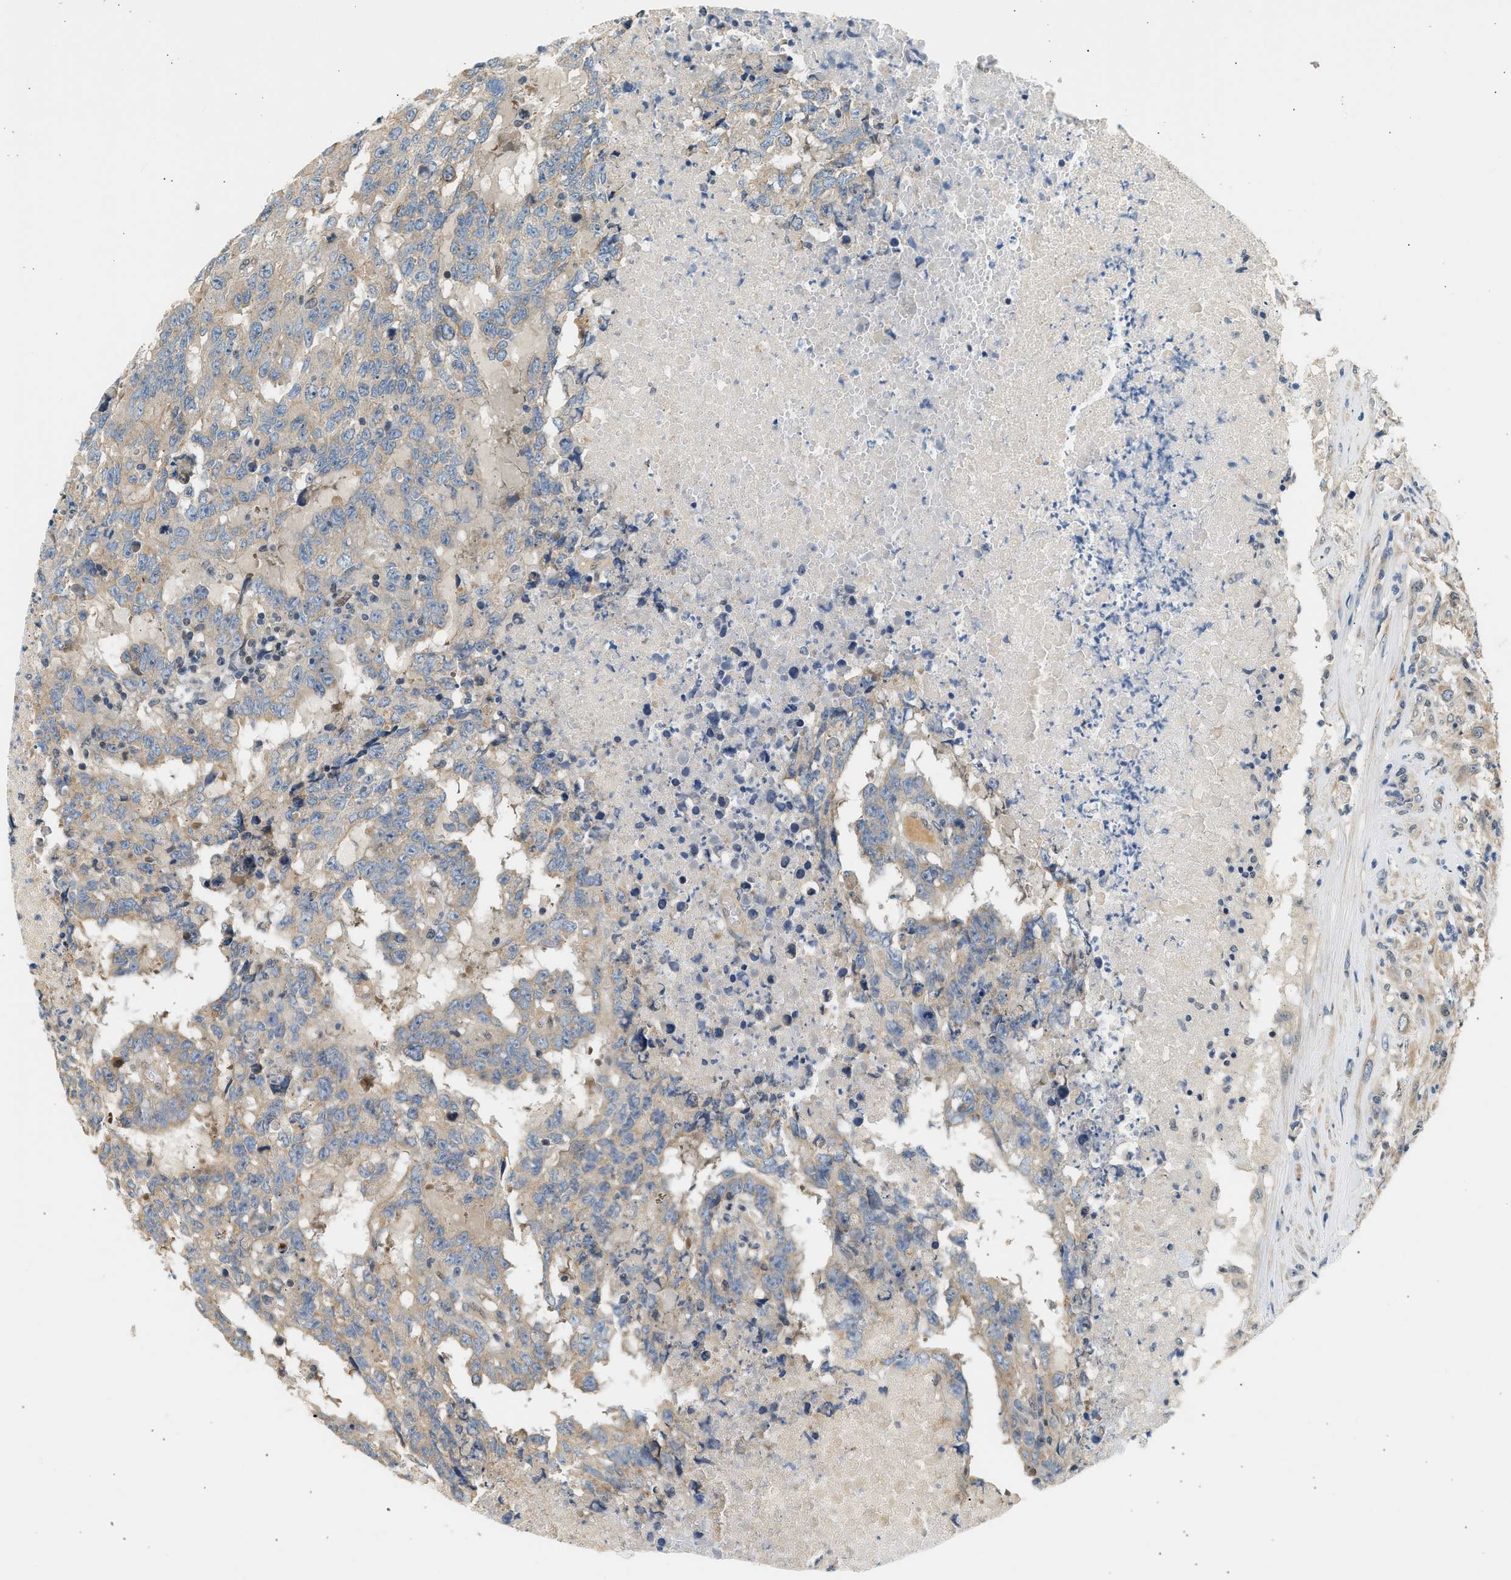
{"staining": {"intensity": "weak", "quantity": "<25%", "location": "cytoplasmic/membranous"}, "tissue": "testis cancer", "cell_type": "Tumor cells", "image_type": "cancer", "snomed": [{"axis": "morphology", "description": "Necrosis, NOS"}, {"axis": "morphology", "description": "Carcinoma, Embryonal, NOS"}, {"axis": "topography", "description": "Testis"}], "caption": "Immunohistochemistry photomicrograph of testis cancer (embryonal carcinoma) stained for a protein (brown), which demonstrates no expression in tumor cells.", "gene": "WDR31", "patient": {"sex": "male", "age": 19}}